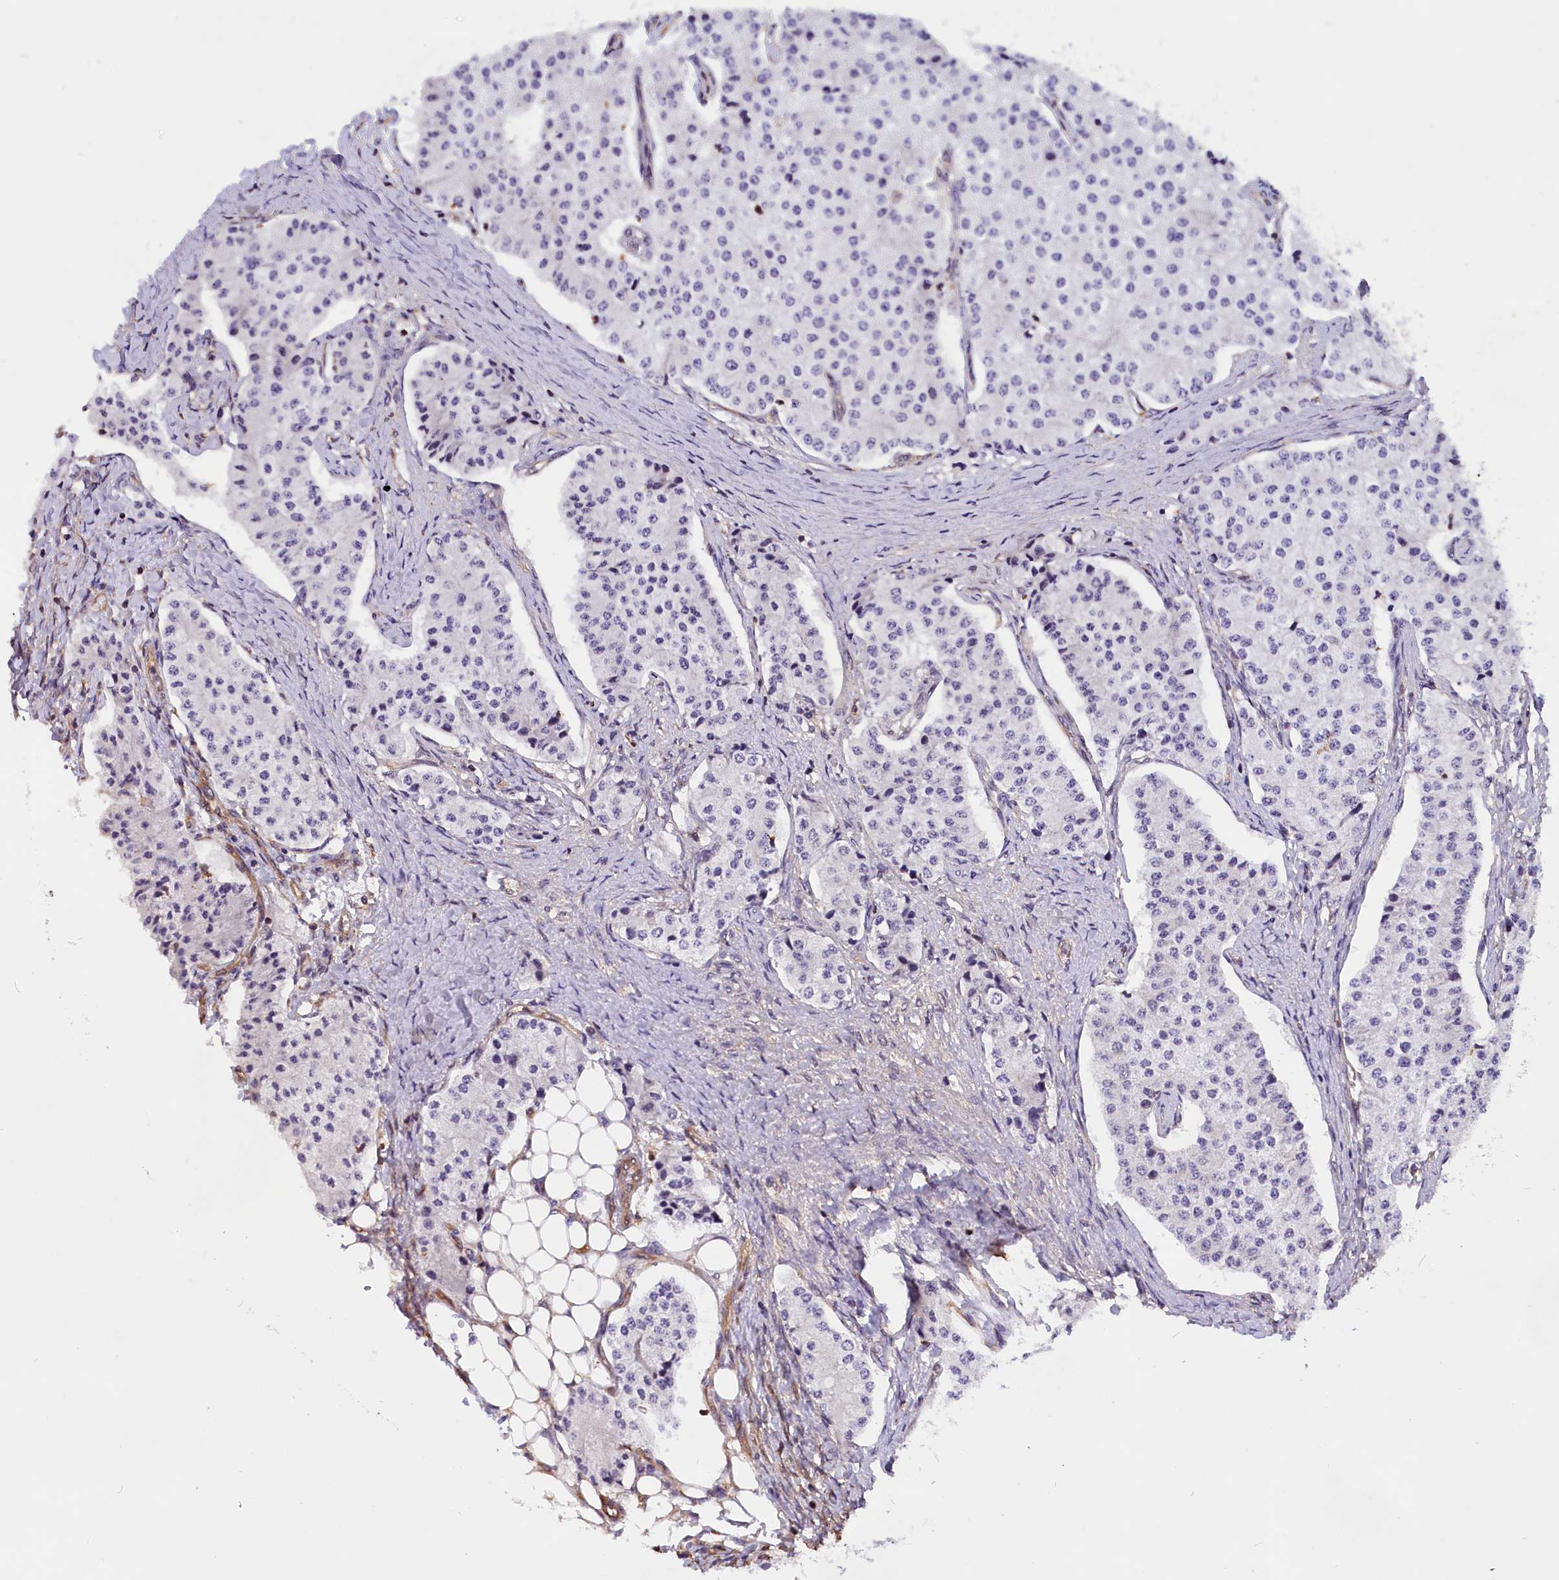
{"staining": {"intensity": "negative", "quantity": "none", "location": "none"}, "tissue": "carcinoid", "cell_type": "Tumor cells", "image_type": "cancer", "snomed": [{"axis": "morphology", "description": "Carcinoid, malignant, NOS"}, {"axis": "topography", "description": "Colon"}], "caption": "A photomicrograph of human malignant carcinoid is negative for staining in tumor cells.", "gene": "ZC3H4", "patient": {"sex": "female", "age": 52}}